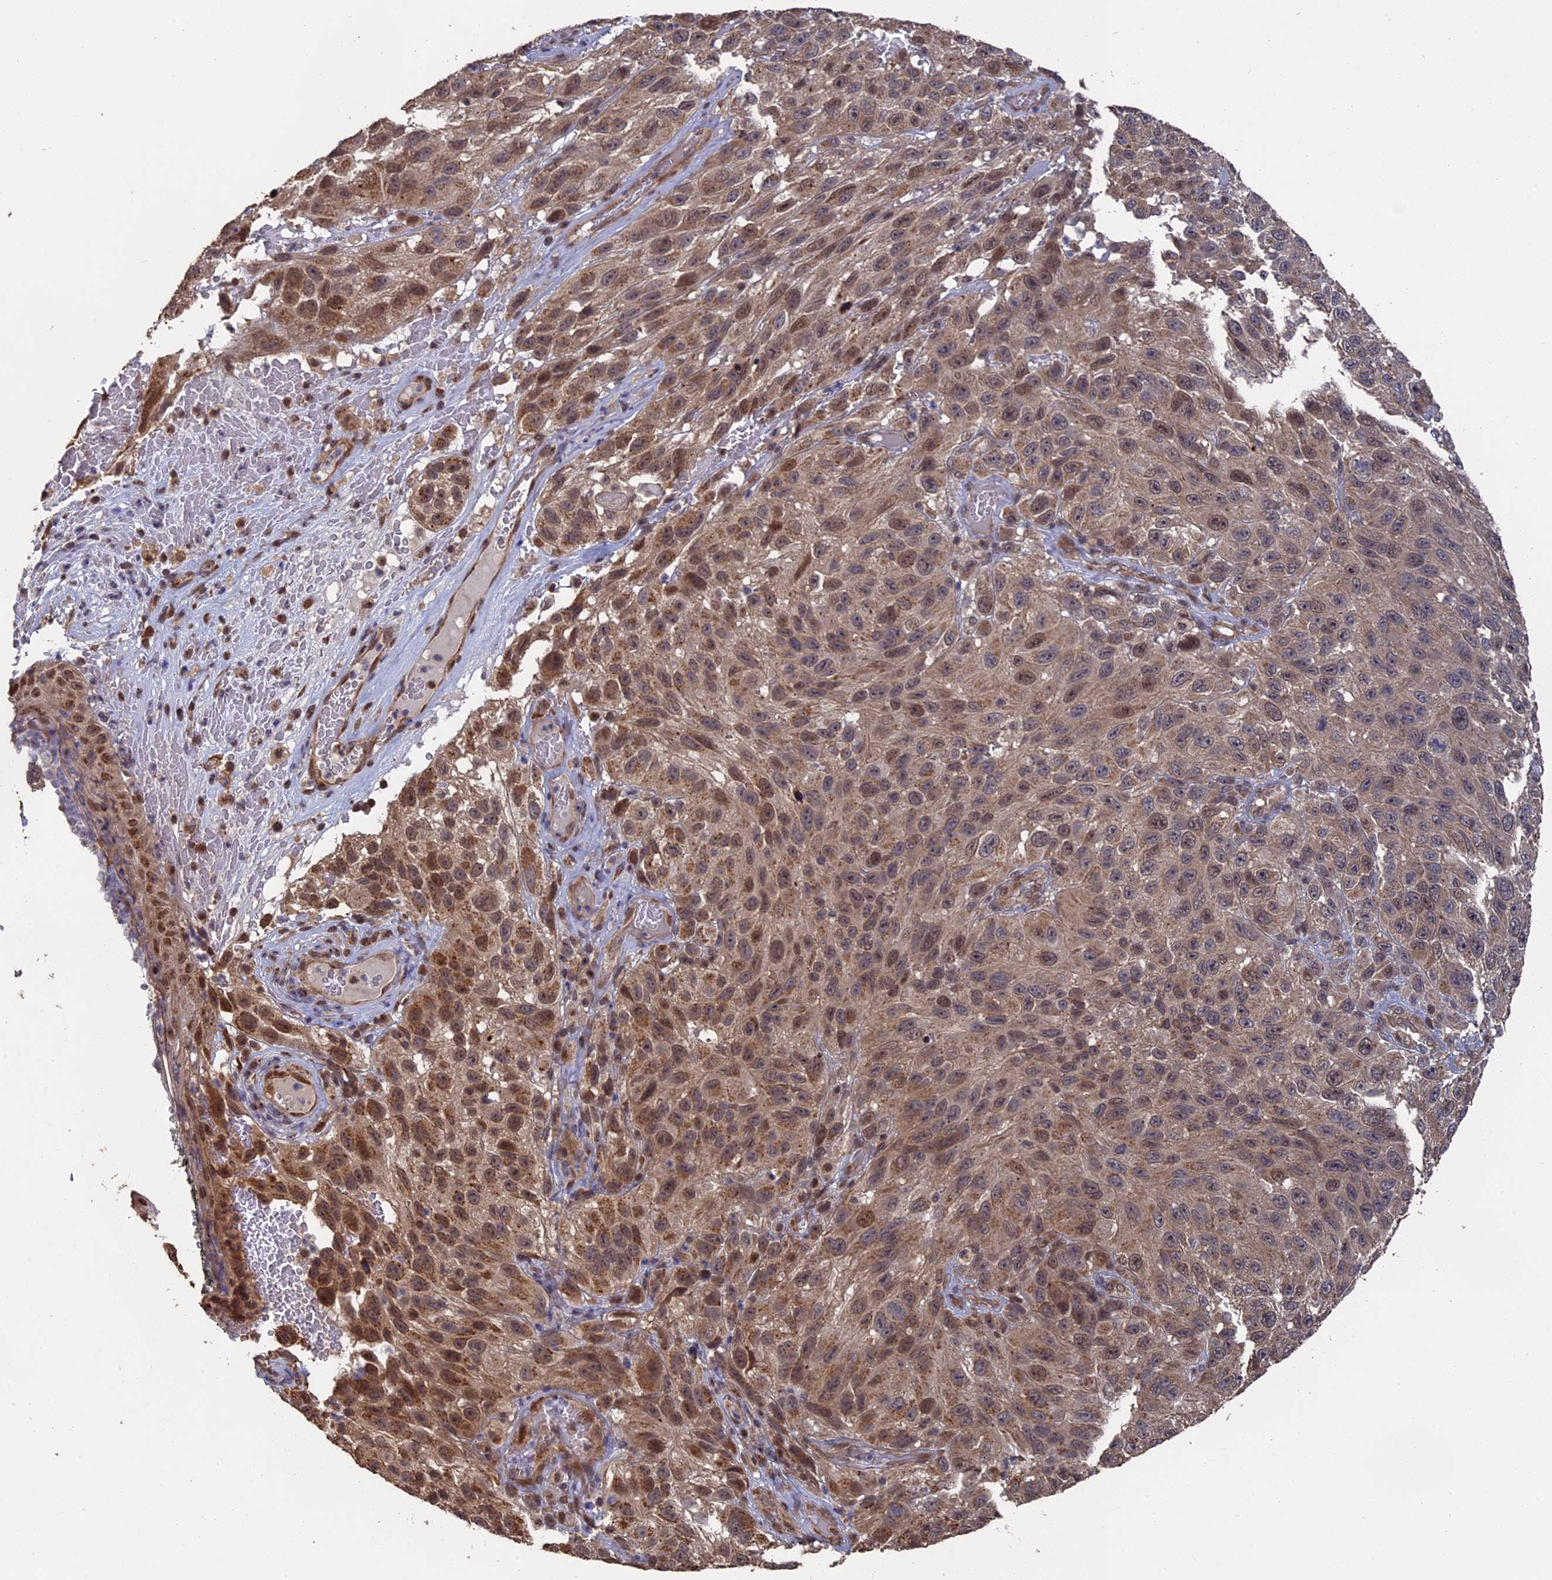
{"staining": {"intensity": "moderate", "quantity": ">75%", "location": "nuclear"}, "tissue": "melanoma", "cell_type": "Tumor cells", "image_type": "cancer", "snomed": [{"axis": "morphology", "description": "Malignant melanoma, NOS"}, {"axis": "topography", "description": "Skin"}], "caption": "Melanoma stained for a protein demonstrates moderate nuclear positivity in tumor cells.", "gene": "MYBL2", "patient": {"sex": "female", "age": 96}}